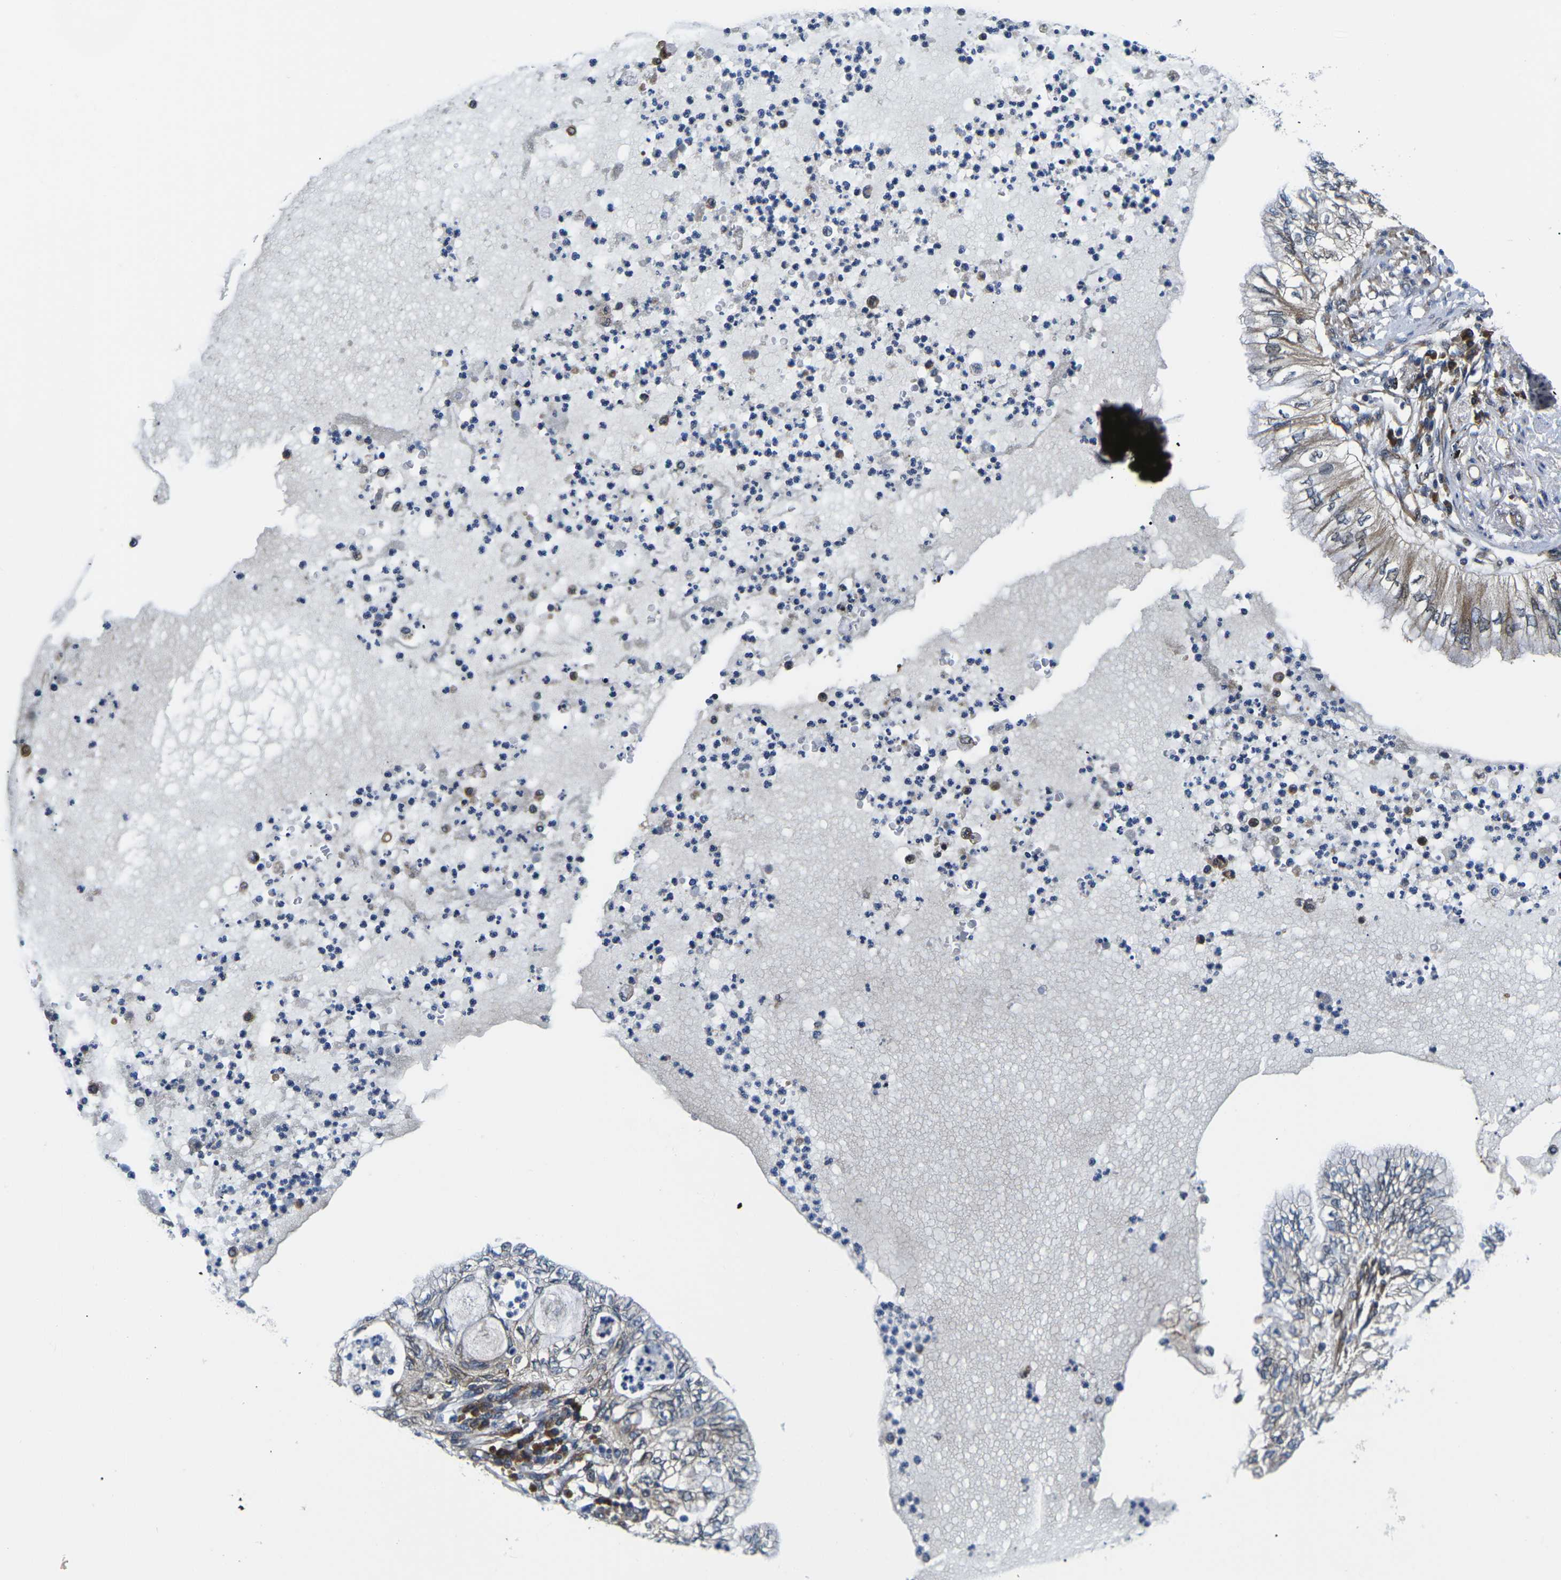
{"staining": {"intensity": "weak", "quantity": "25%-75%", "location": "cytoplasmic/membranous"}, "tissue": "lung cancer", "cell_type": "Tumor cells", "image_type": "cancer", "snomed": [{"axis": "morphology", "description": "Normal tissue, NOS"}, {"axis": "morphology", "description": "Adenocarcinoma, NOS"}, {"axis": "topography", "description": "Bronchus"}, {"axis": "topography", "description": "Lung"}], "caption": "A brown stain labels weak cytoplasmic/membranous staining of a protein in lung cancer (adenocarcinoma) tumor cells.", "gene": "EIF4E", "patient": {"sex": "female", "age": 70}}